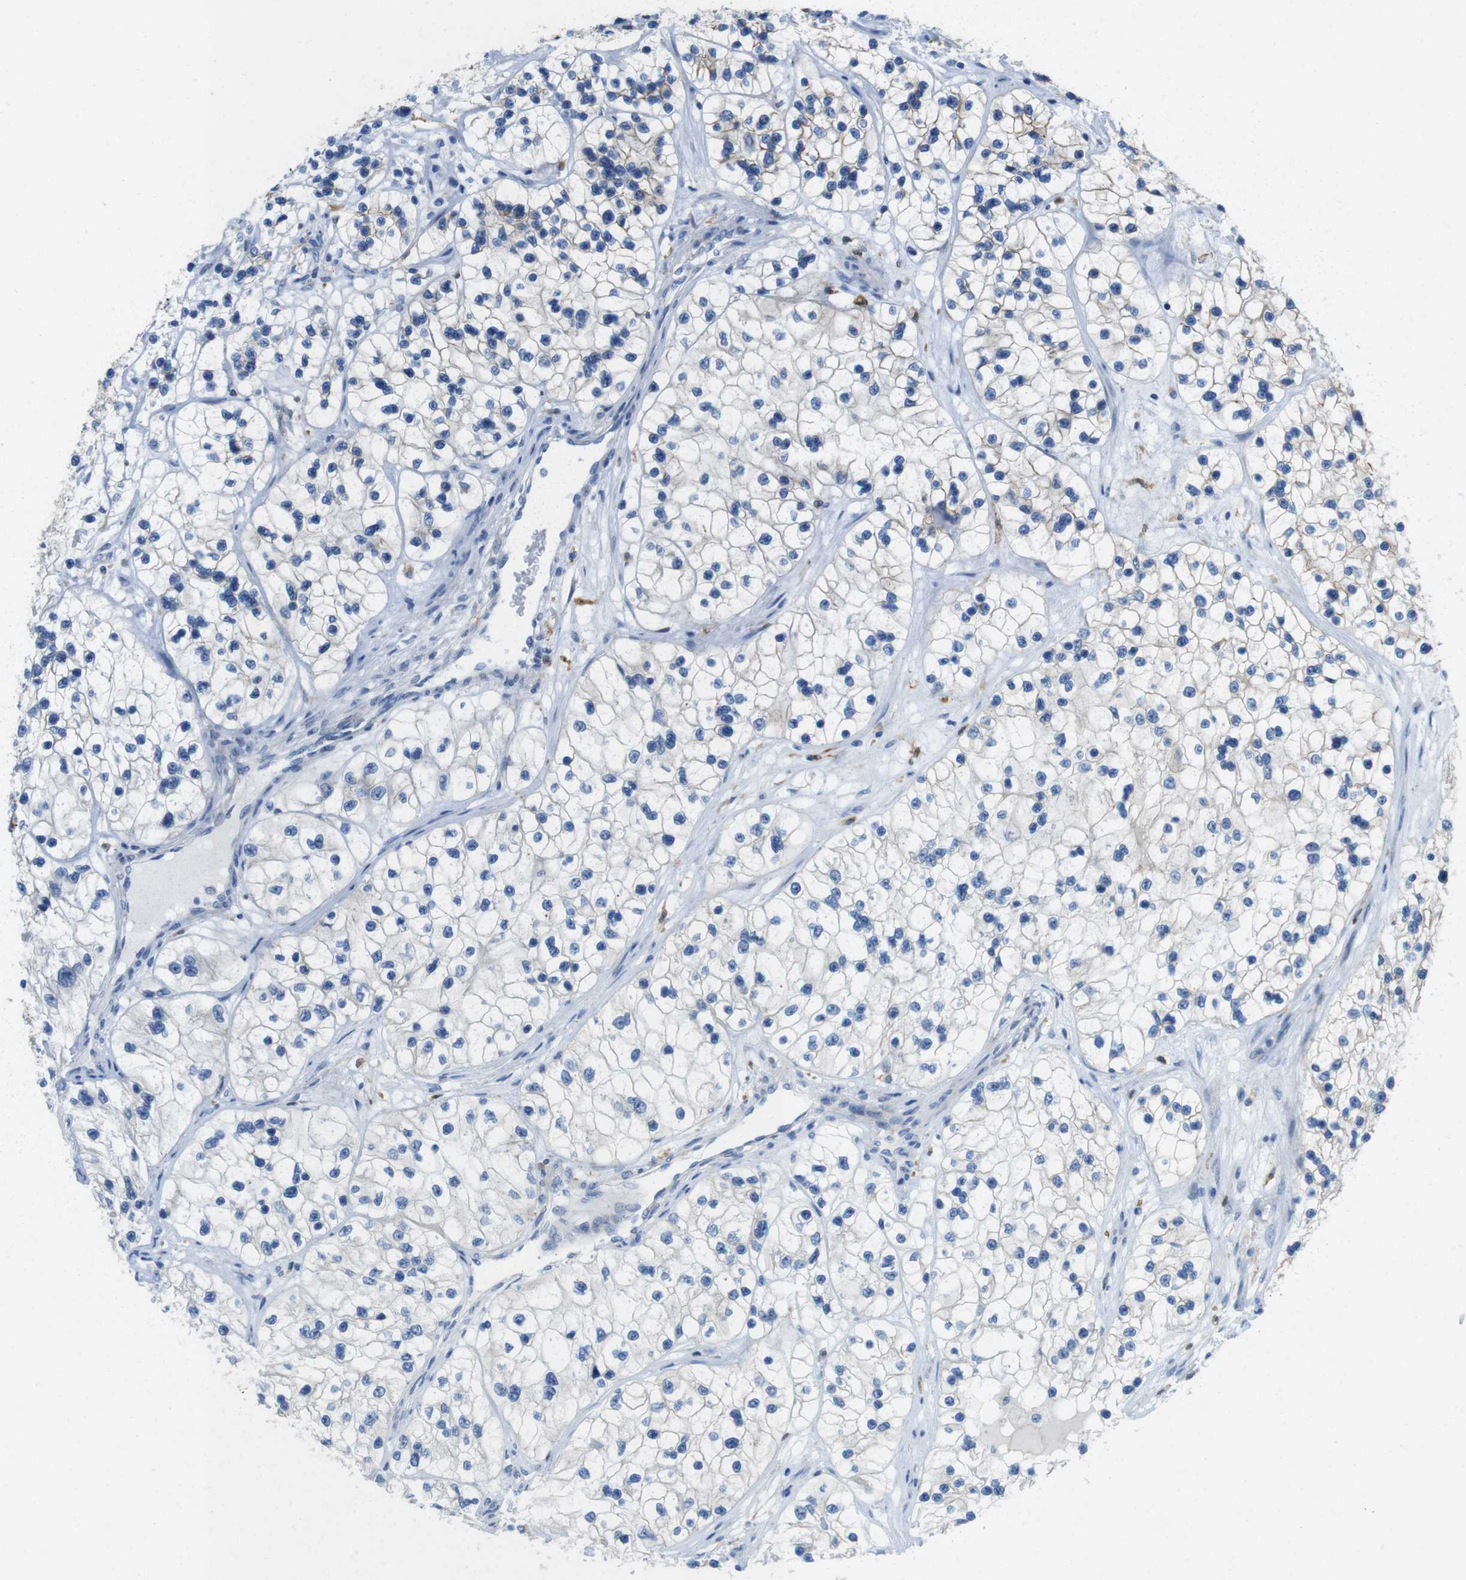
{"staining": {"intensity": "weak", "quantity": "<25%", "location": "cytoplasmic/membranous"}, "tissue": "renal cancer", "cell_type": "Tumor cells", "image_type": "cancer", "snomed": [{"axis": "morphology", "description": "Adenocarcinoma, NOS"}, {"axis": "topography", "description": "Kidney"}], "caption": "The histopathology image demonstrates no staining of tumor cells in renal cancer (adenocarcinoma). Brightfield microscopy of immunohistochemistry stained with DAB (3,3'-diaminobenzidine) (brown) and hematoxylin (blue), captured at high magnification.", "gene": "CLMN", "patient": {"sex": "female", "age": 57}}